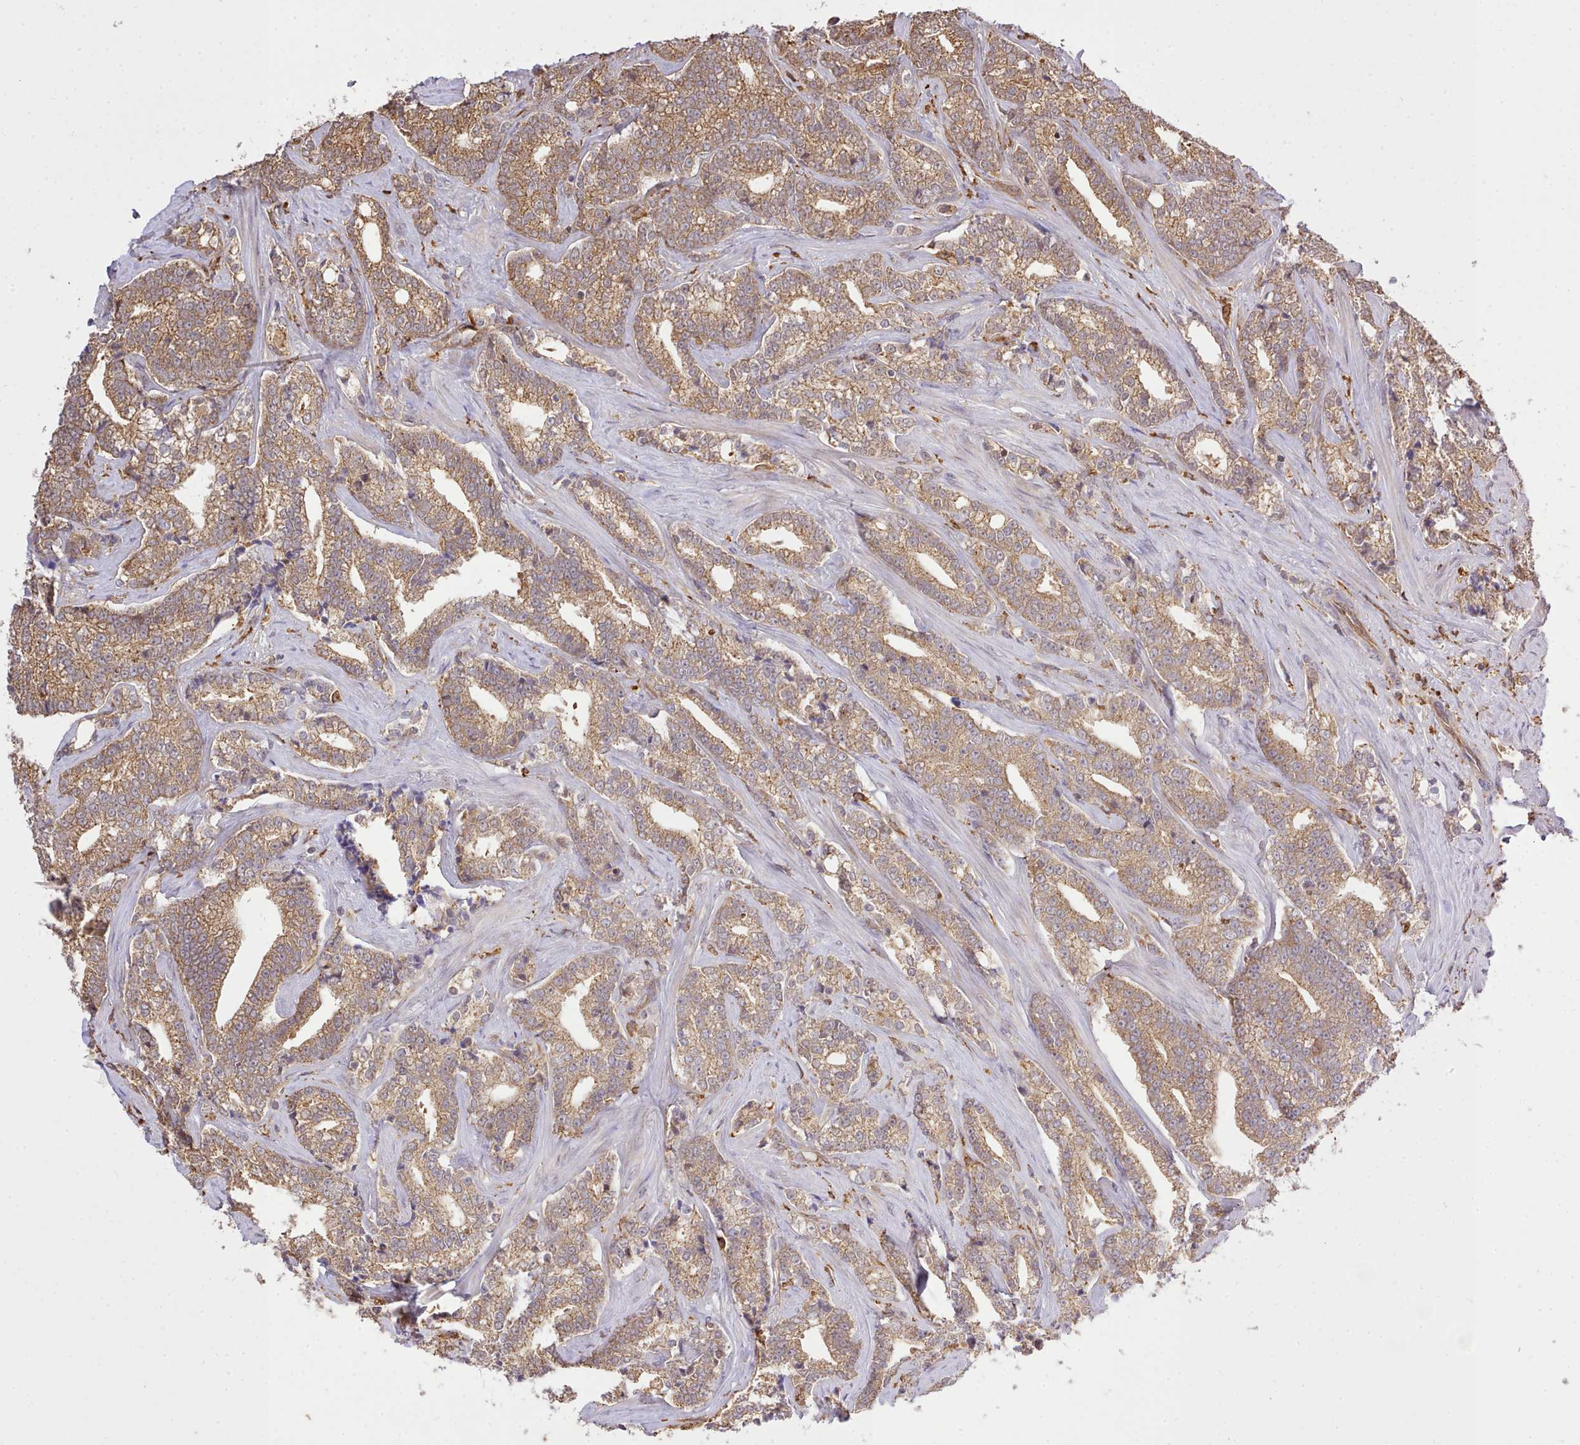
{"staining": {"intensity": "moderate", "quantity": ">75%", "location": "cytoplasmic/membranous"}, "tissue": "prostate cancer", "cell_type": "Tumor cells", "image_type": "cancer", "snomed": [{"axis": "morphology", "description": "Adenocarcinoma, High grade"}, {"axis": "topography", "description": "Prostate"}], "caption": "A photomicrograph of human prostate cancer stained for a protein displays moderate cytoplasmic/membranous brown staining in tumor cells. The staining is performed using DAB brown chromogen to label protein expression. The nuclei are counter-stained blue using hematoxylin.", "gene": "CAPZA1", "patient": {"sex": "male", "age": 67}}